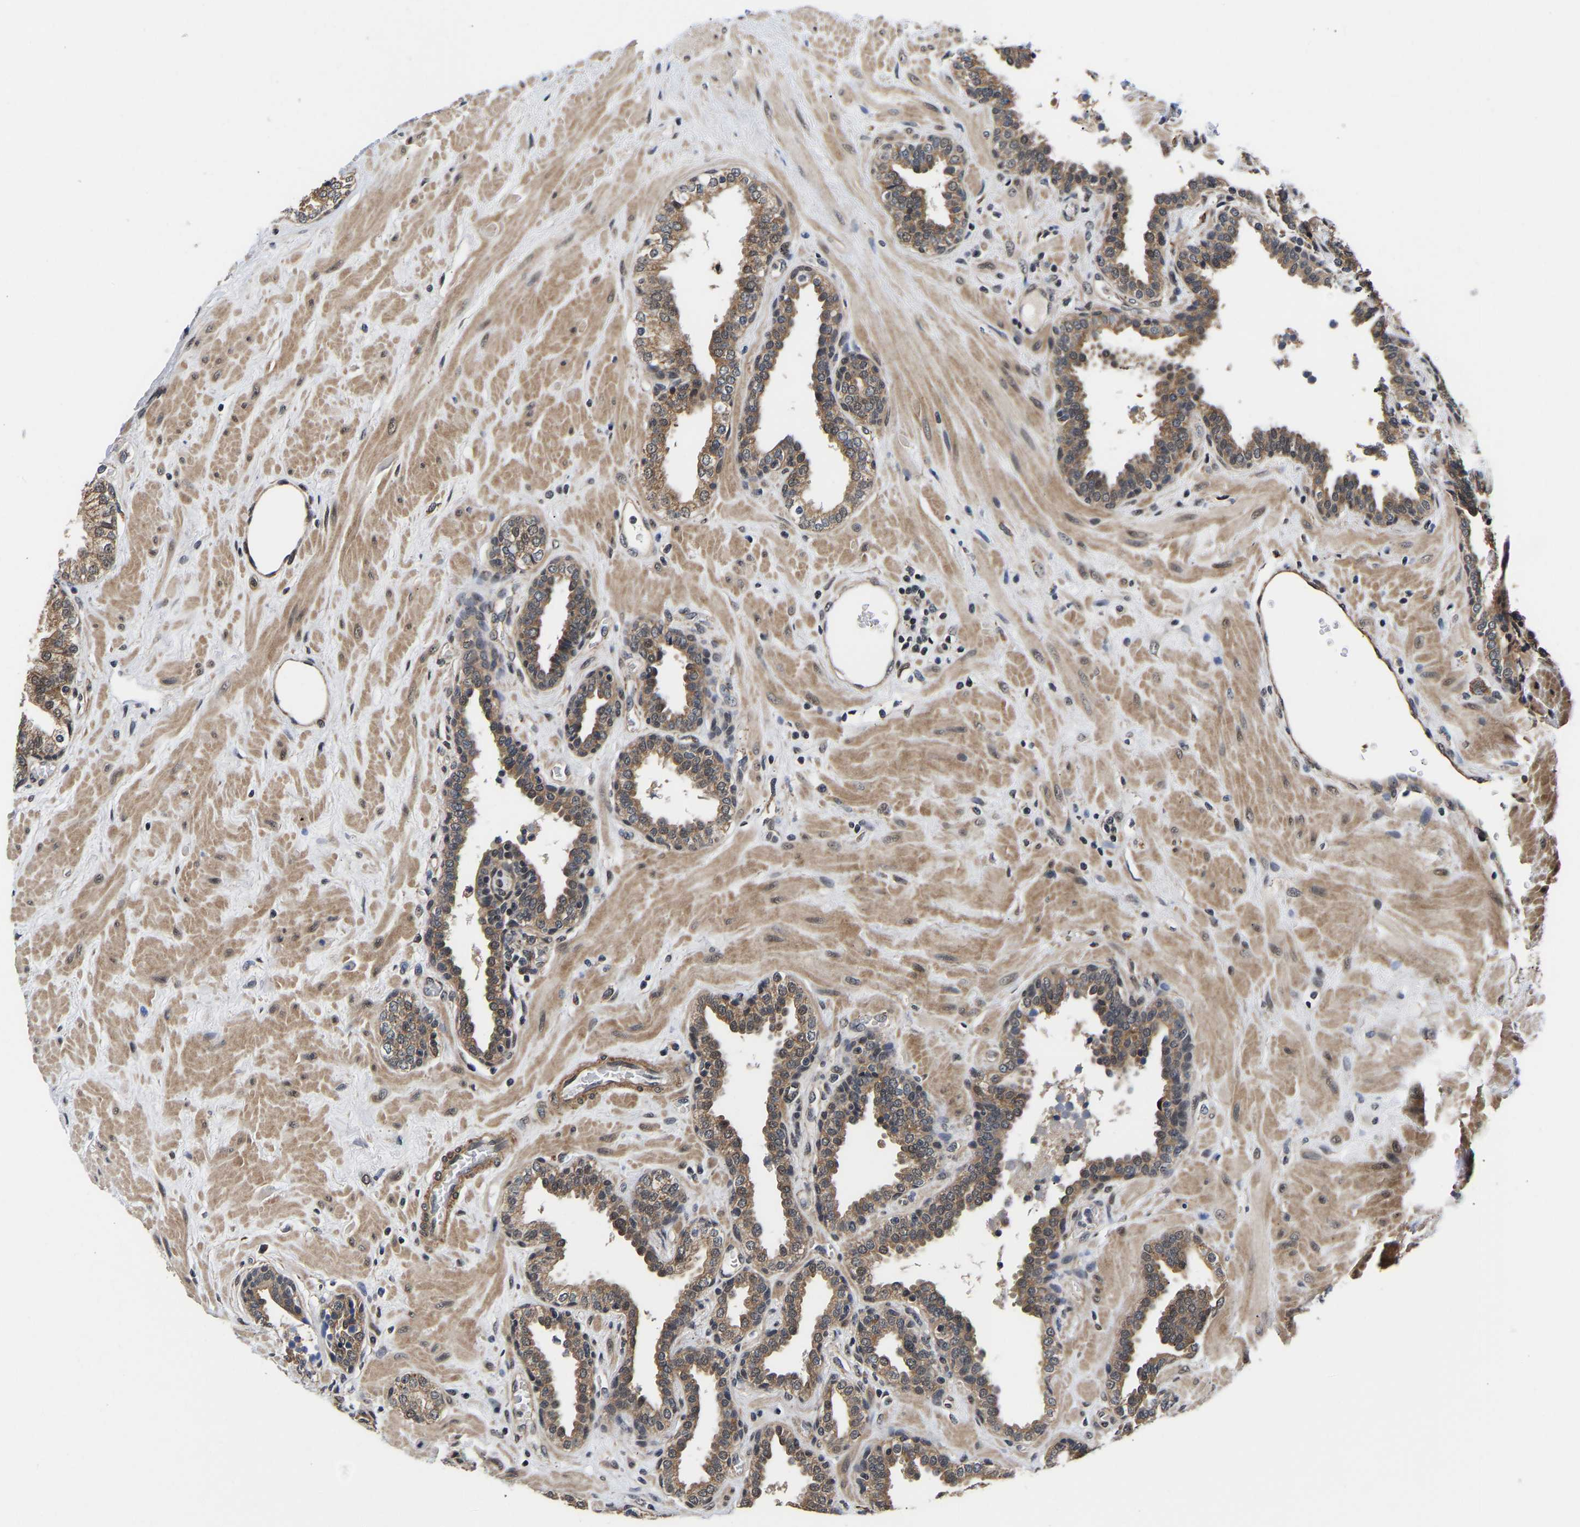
{"staining": {"intensity": "moderate", "quantity": "25%-75%", "location": "cytoplasmic/membranous"}, "tissue": "prostate", "cell_type": "Glandular cells", "image_type": "normal", "snomed": [{"axis": "morphology", "description": "Normal tissue, NOS"}, {"axis": "topography", "description": "Prostate"}], "caption": "Moderate cytoplasmic/membranous staining is seen in about 25%-75% of glandular cells in normal prostate. (DAB (3,3'-diaminobenzidine) IHC with brightfield microscopy, high magnification).", "gene": "METTL16", "patient": {"sex": "male", "age": 51}}